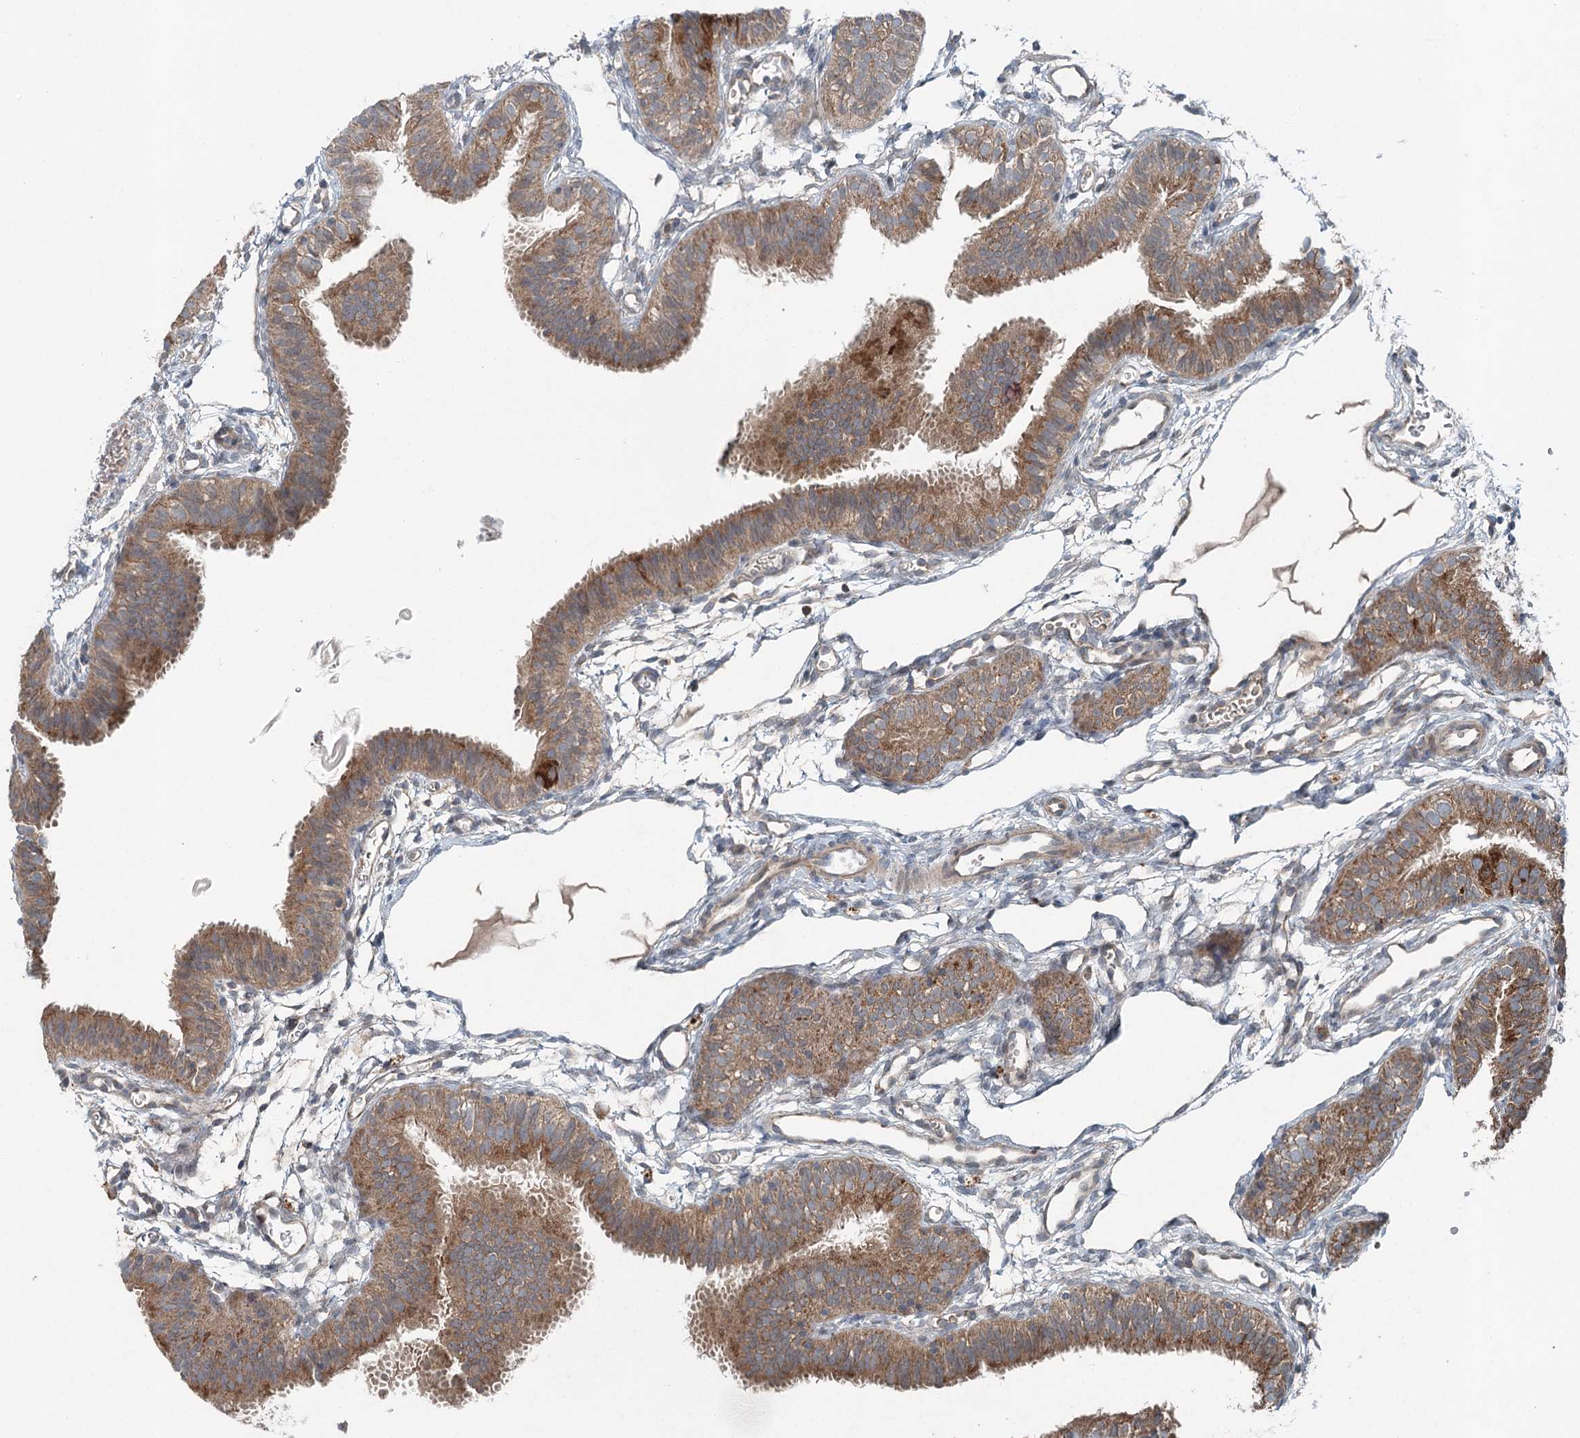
{"staining": {"intensity": "moderate", "quantity": ">75%", "location": "cytoplasmic/membranous"}, "tissue": "fallopian tube", "cell_type": "Glandular cells", "image_type": "normal", "snomed": [{"axis": "morphology", "description": "Normal tissue, NOS"}, {"axis": "topography", "description": "Fallopian tube"}], "caption": "Benign fallopian tube displays moderate cytoplasmic/membranous positivity in approximately >75% of glandular cells.", "gene": "SKIC3", "patient": {"sex": "female", "age": 35}}